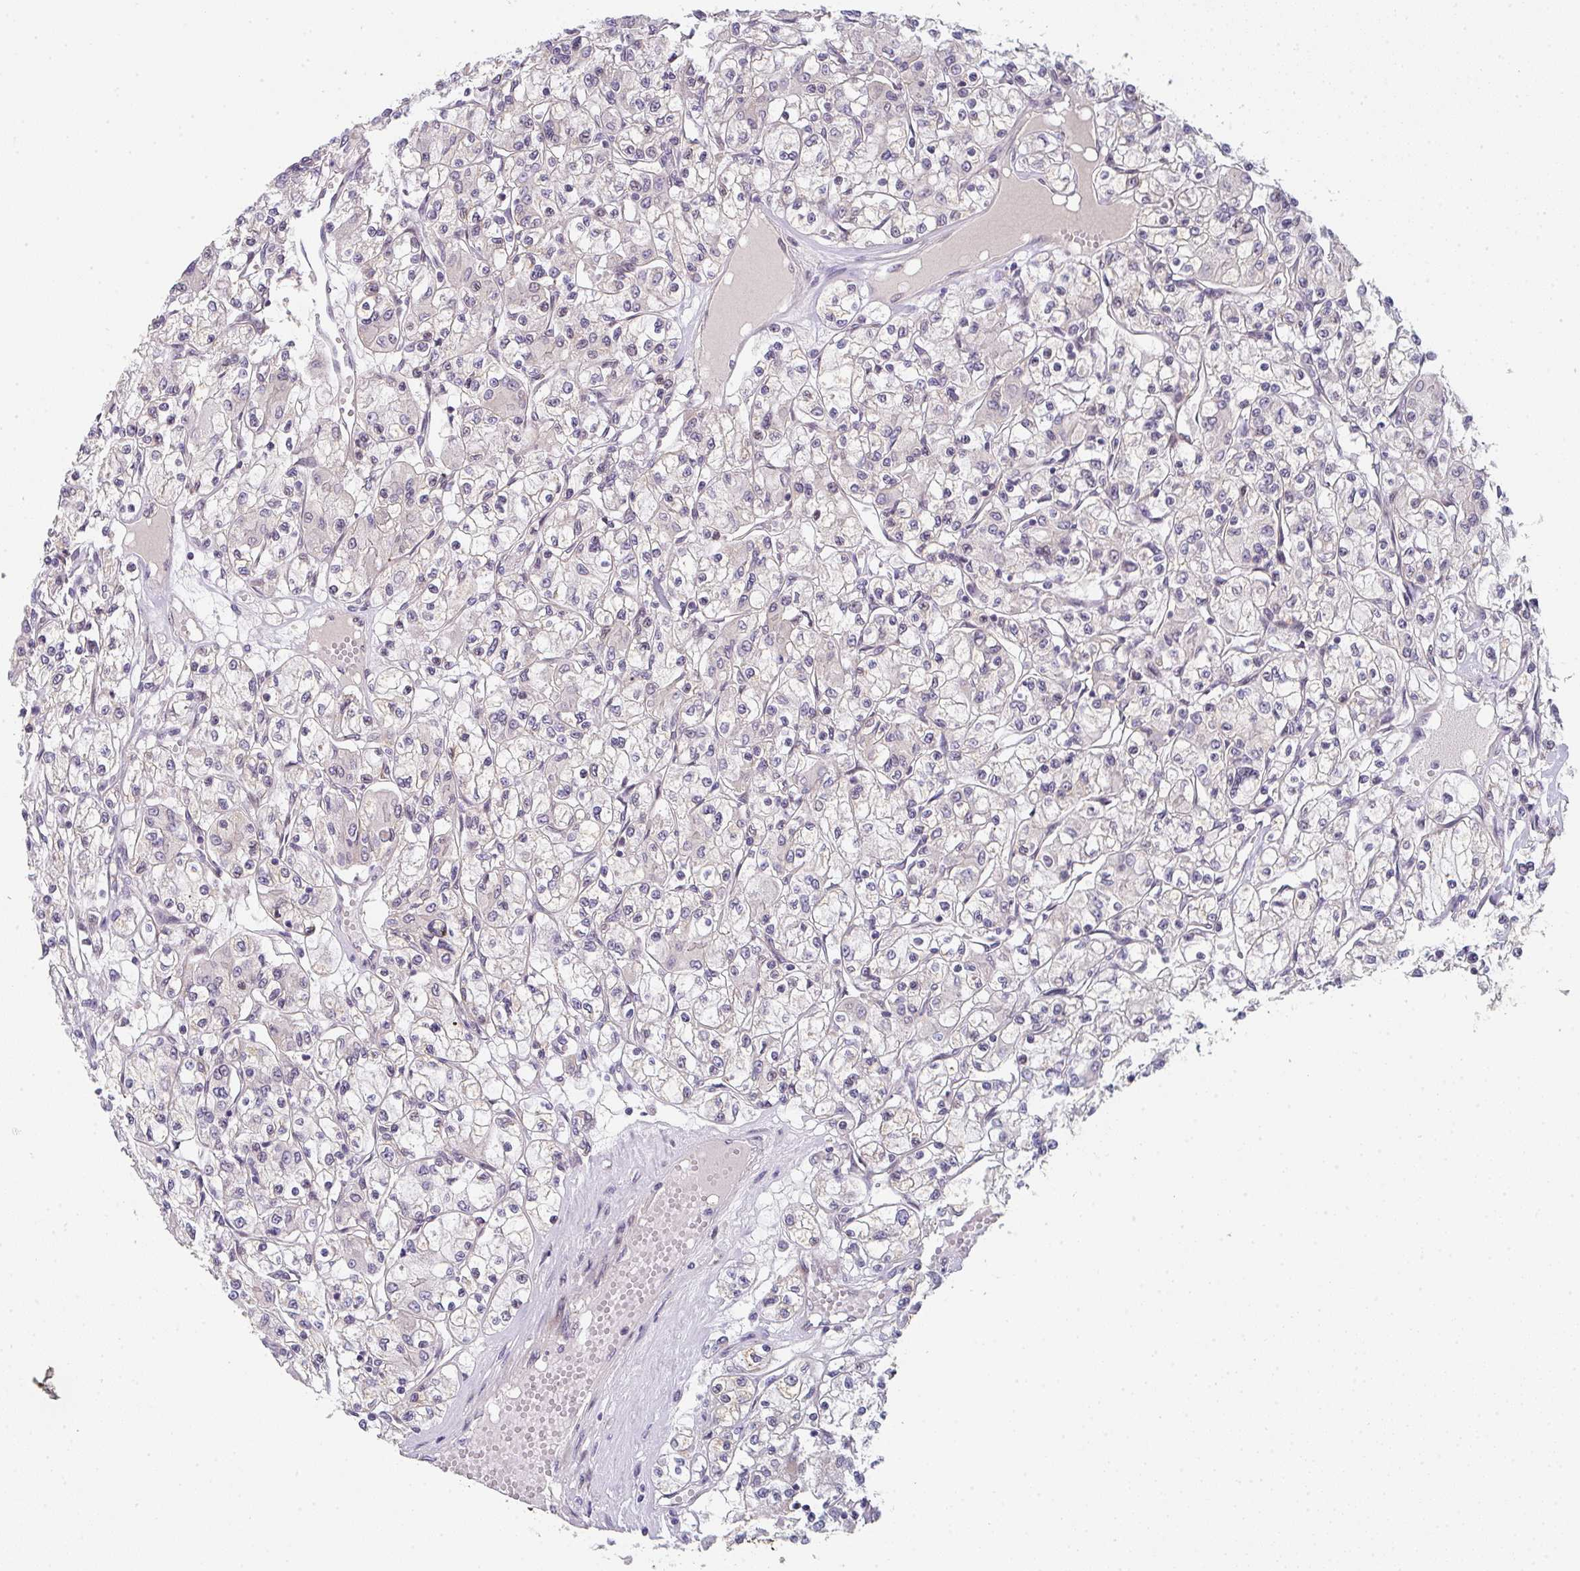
{"staining": {"intensity": "negative", "quantity": "none", "location": "none"}, "tissue": "renal cancer", "cell_type": "Tumor cells", "image_type": "cancer", "snomed": [{"axis": "morphology", "description": "Adenocarcinoma, NOS"}, {"axis": "topography", "description": "Kidney"}], "caption": "High power microscopy image of an immunohistochemistry photomicrograph of renal cancer, revealing no significant staining in tumor cells.", "gene": "TNFRSF10A", "patient": {"sex": "female", "age": 59}}